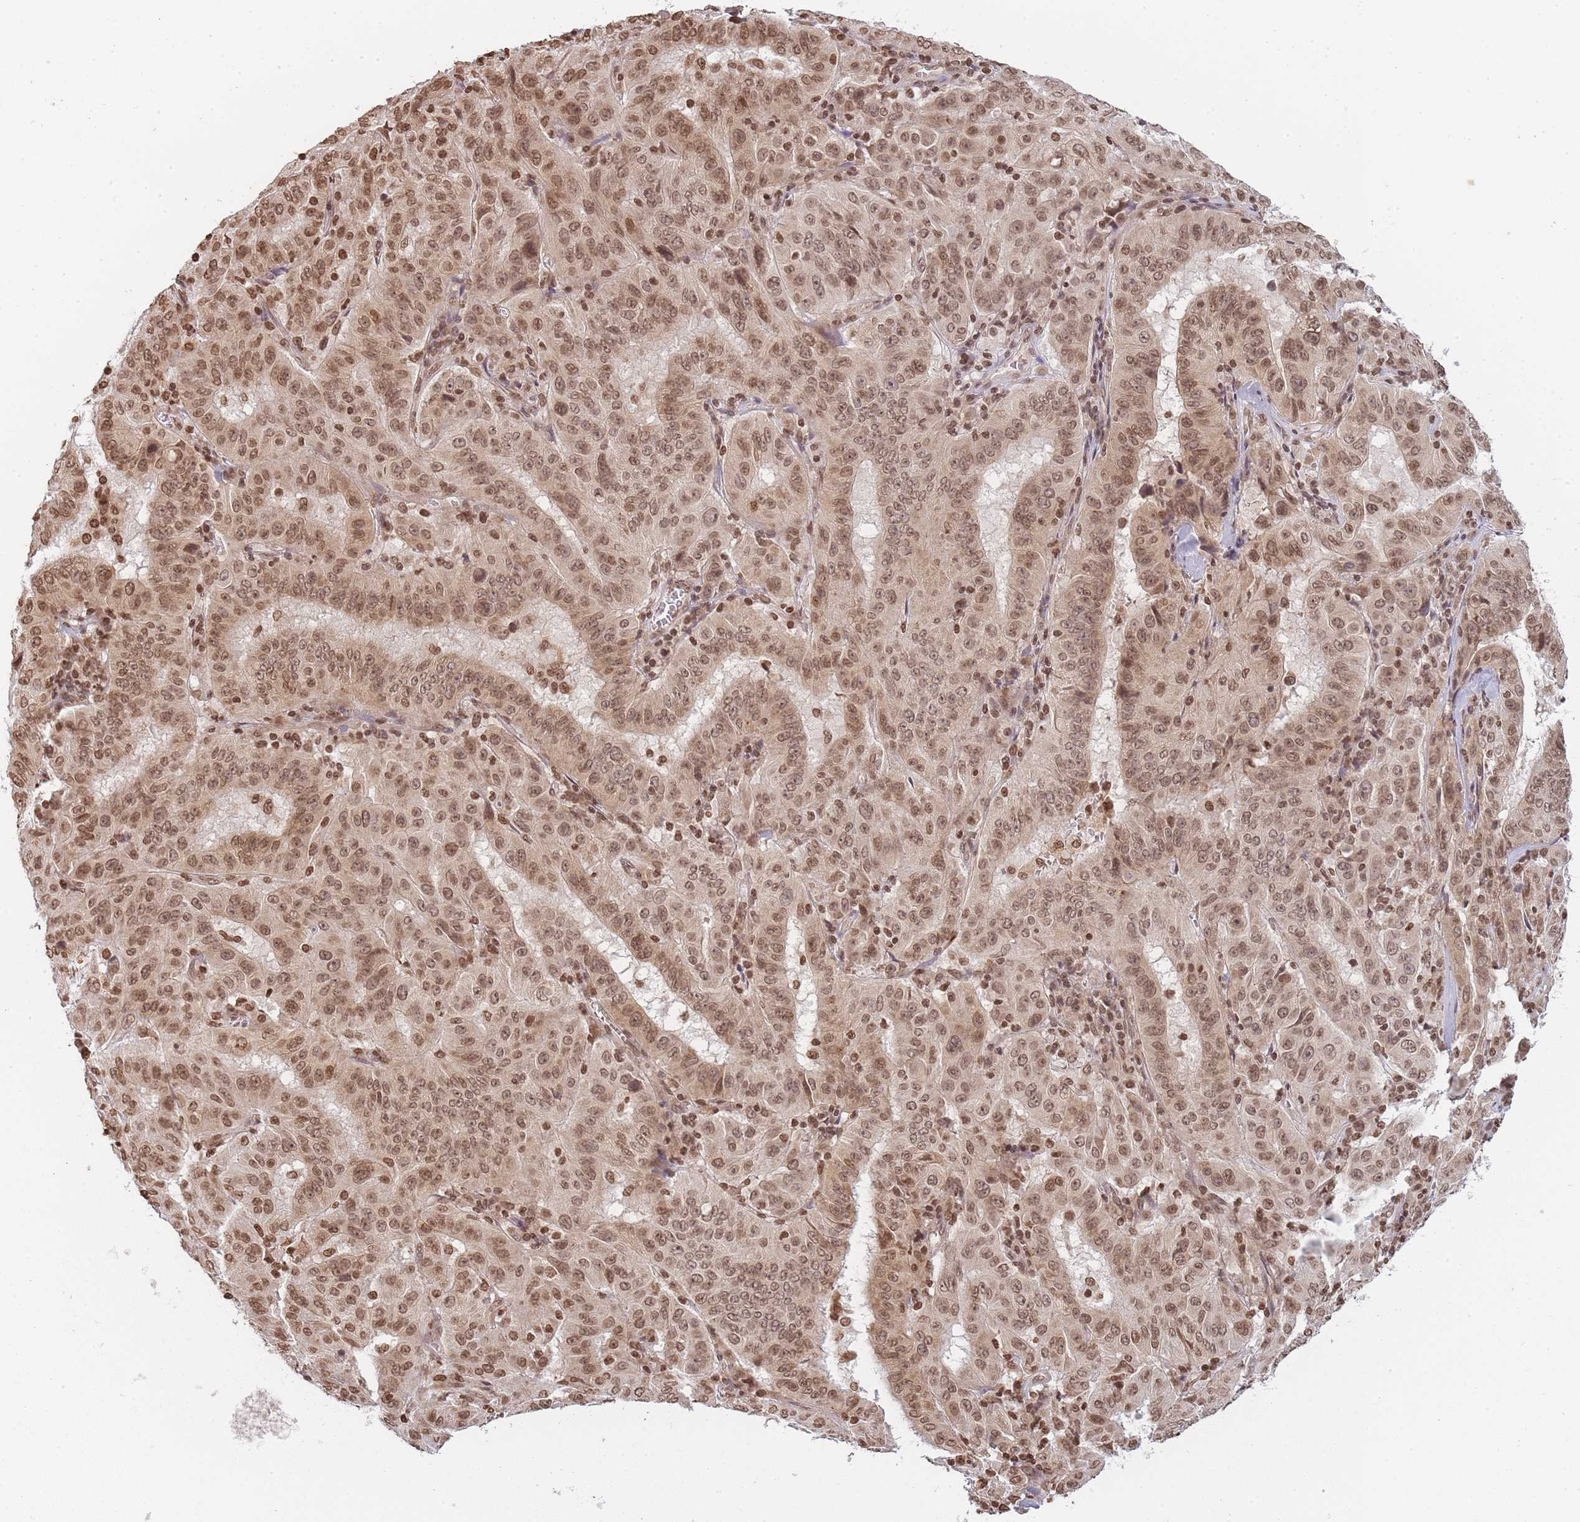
{"staining": {"intensity": "moderate", "quantity": ">75%", "location": "nuclear"}, "tissue": "pancreatic cancer", "cell_type": "Tumor cells", "image_type": "cancer", "snomed": [{"axis": "morphology", "description": "Adenocarcinoma, NOS"}, {"axis": "topography", "description": "Pancreas"}], "caption": "Immunohistochemical staining of pancreatic cancer displays medium levels of moderate nuclear expression in about >75% of tumor cells. Using DAB (brown) and hematoxylin (blue) stains, captured at high magnification using brightfield microscopy.", "gene": "WWTR1", "patient": {"sex": "male", "age": 63}}